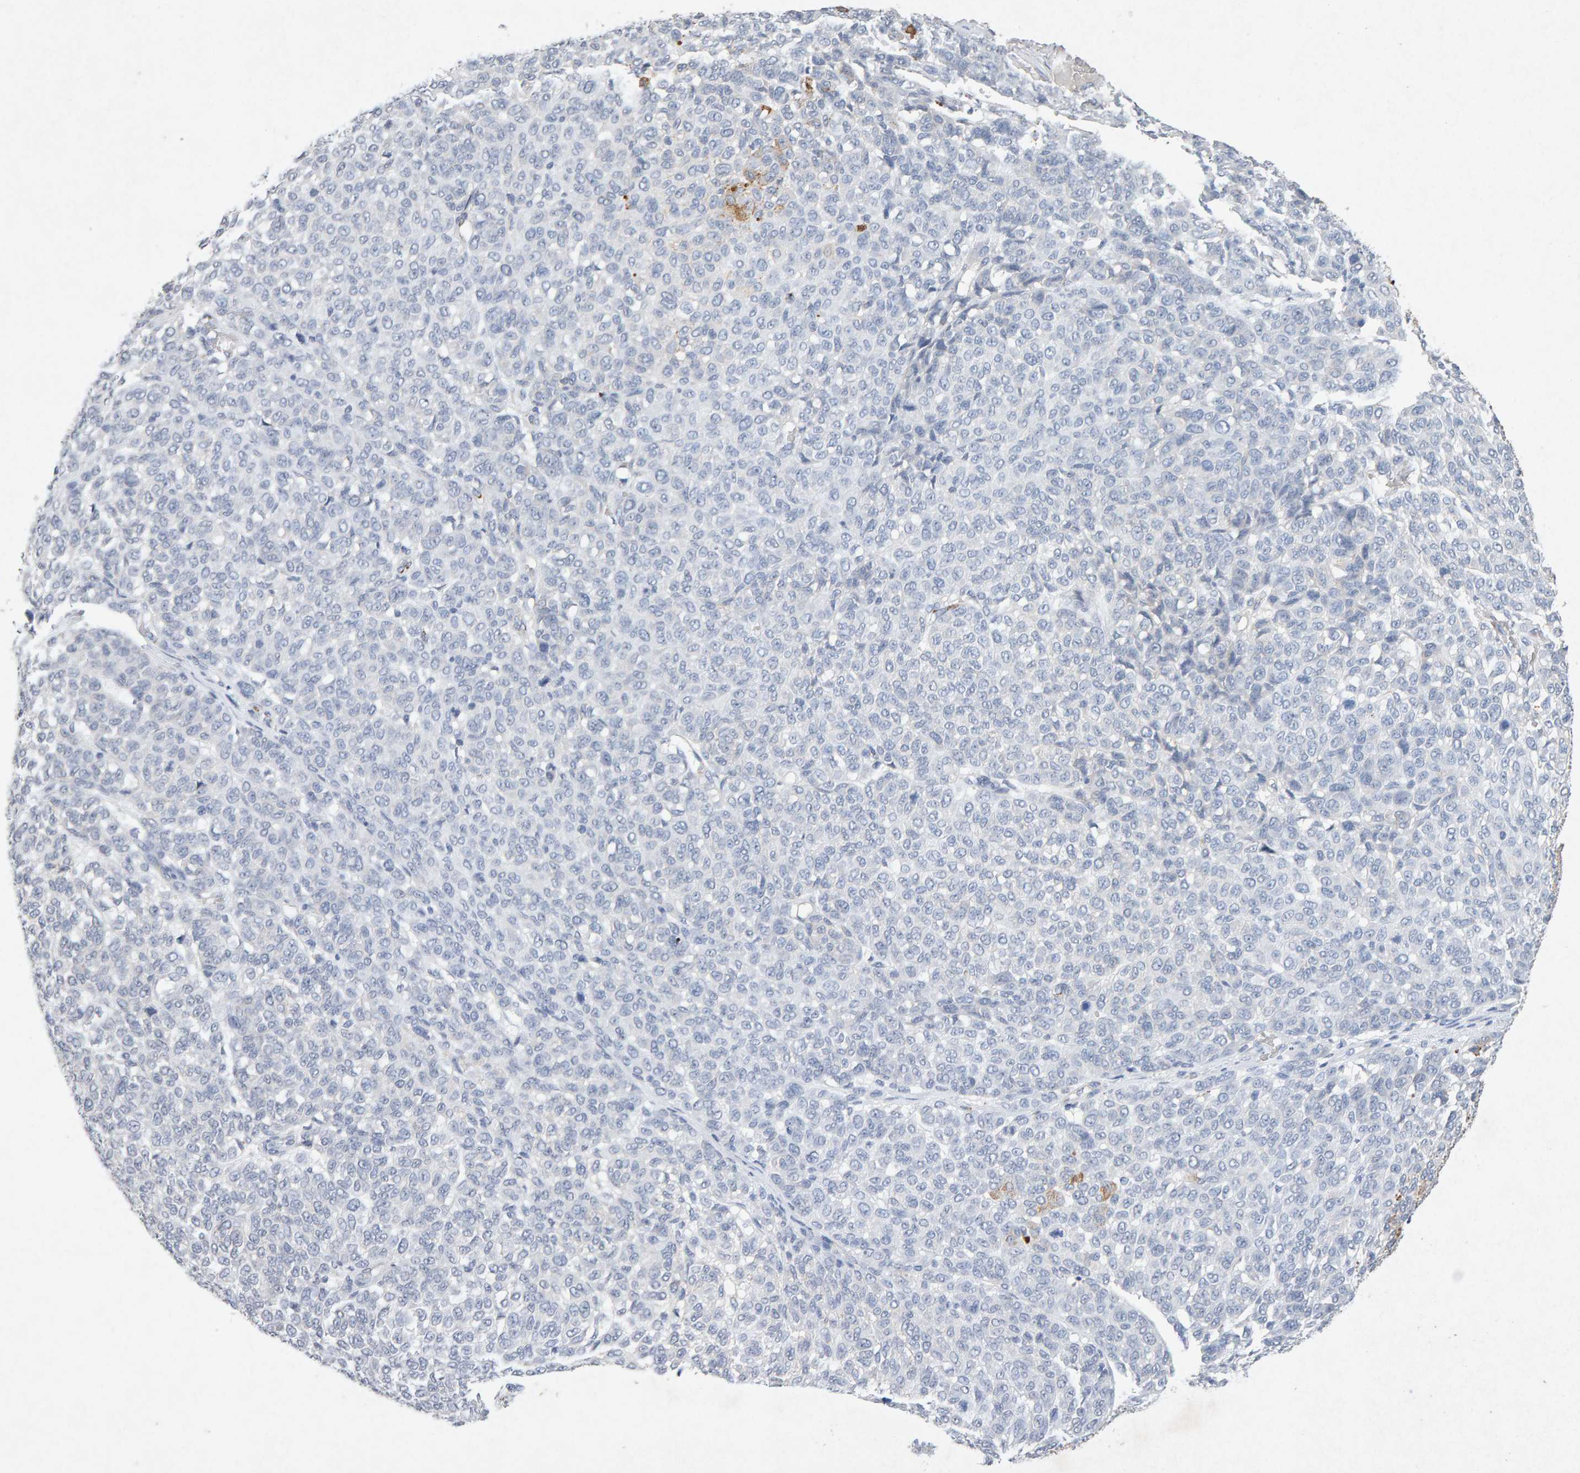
{"staining": {"intensity": "negative", "quantity": "none", "location": "none"}, "tissue": "melanoma", "cell_type": "Tumor cells", "image_type": "cancer", "snomed": [{"axis": "morphology", "description": "Malignant melanoma, NOS"}, {"axis": "topography", "description": "Skin"}], "caption": "High magnification brightfield microscopy of malignant melanoma stained with DAB (brown) and counterstained with hematoxylin (blue): tumor cells show no significant staining.", "gene": "PTPRM", "patient": {"sex": "male", "age": 59}}